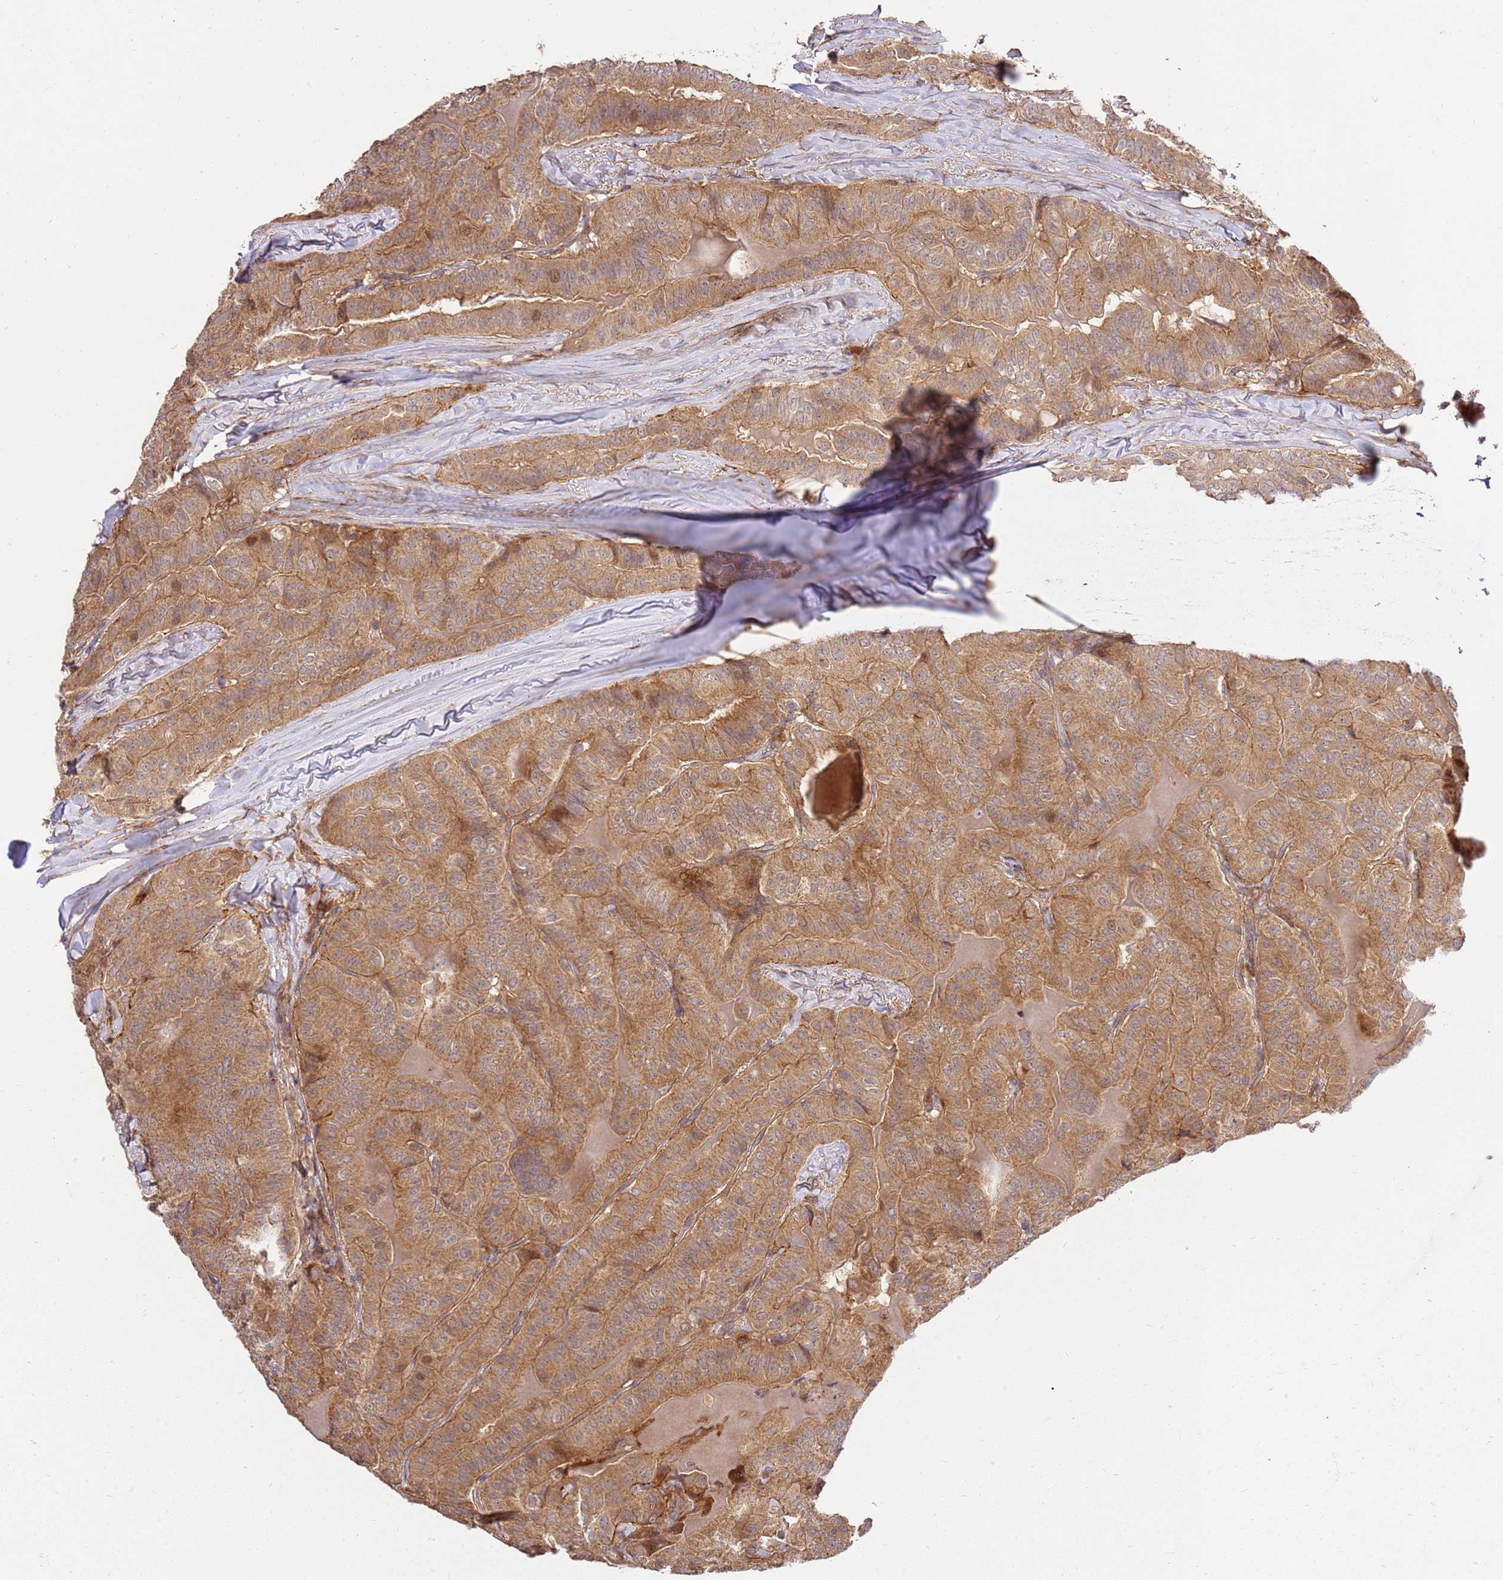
{"staining": {"intensity": "moderate", "quantity": ">75%", "location": "cytoplasmic/membranous"}, "tissue": "thyroid cancer", "cell_type": "Tumor cells", "image_type": "cancer", "snomed": [{"axis": "morphology", "description": "Papillary adenocarcinoma, NOS"}, {"axis": "topography", "description": "Thyroid gland"}], "caption": "Protein staining of papillary adenocarcinoma (thyroid) tissue displays moderate cytoplasmic/membranous expression in approximately >75% of tumor cells. (Brightfield microscopy of DAB IHC at high magnification).", "gene": "GAREM1", "patient": {"sex": "female", "age": 68}}